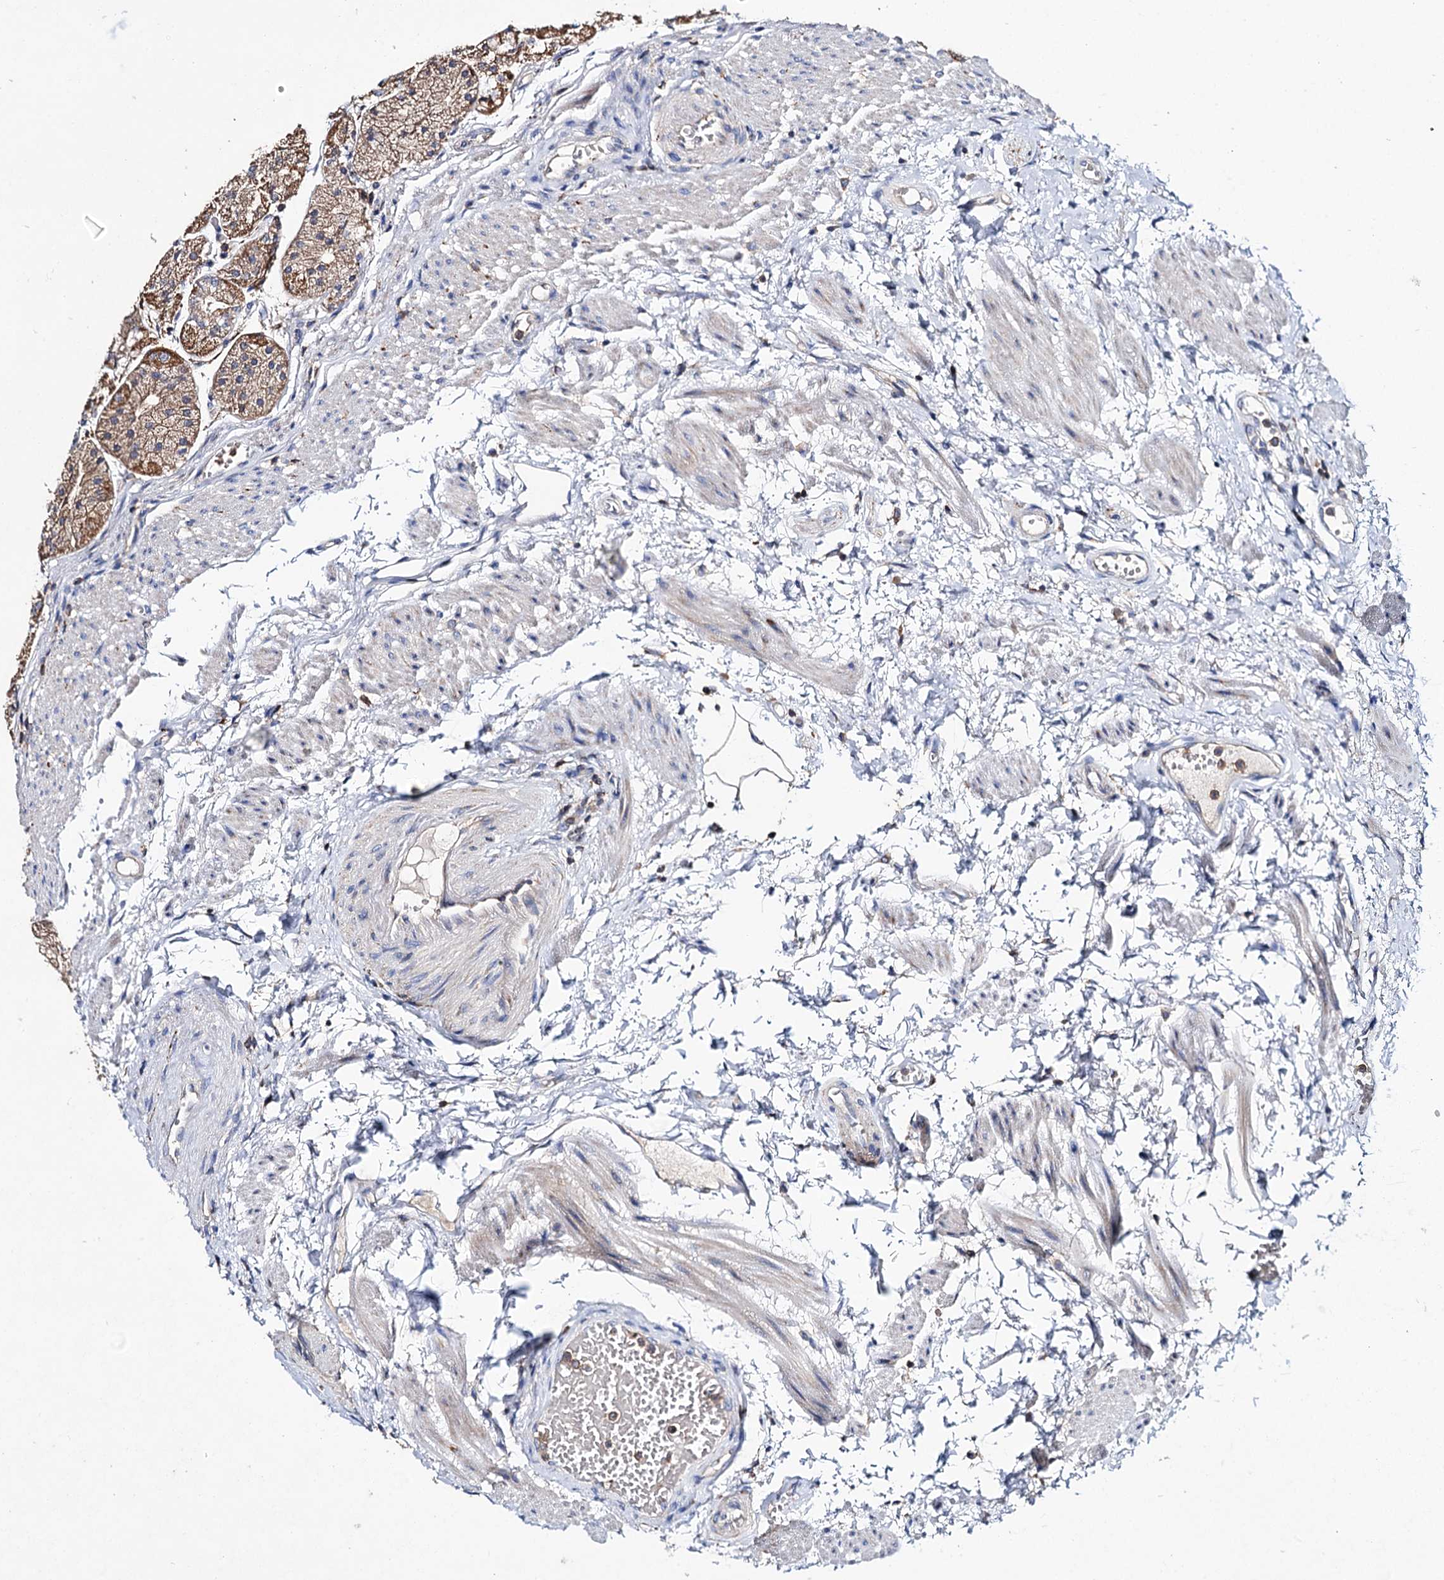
{"staining": {"intensity": "moderate", "quantity": "25%-75%", "location": "cytoplasmic/membranous"}, "tissue": "stomach", "cell_type": "Glandular cells", "image_type": "normal", "snomed": [{"axis": "morphology", "description": "Normal tissue, NOS"}, {"axis": "topography", "description": "Stomach, upper"}], "caption": "Approximately 25%-75% of glandular cells in benign stomach show moderate cytoplasmic/membranous protein positivity as visualized by brown immunohistochemical staining.", "gene": "UBASH3B", "patient": {"sex": "male", "age": 72}}